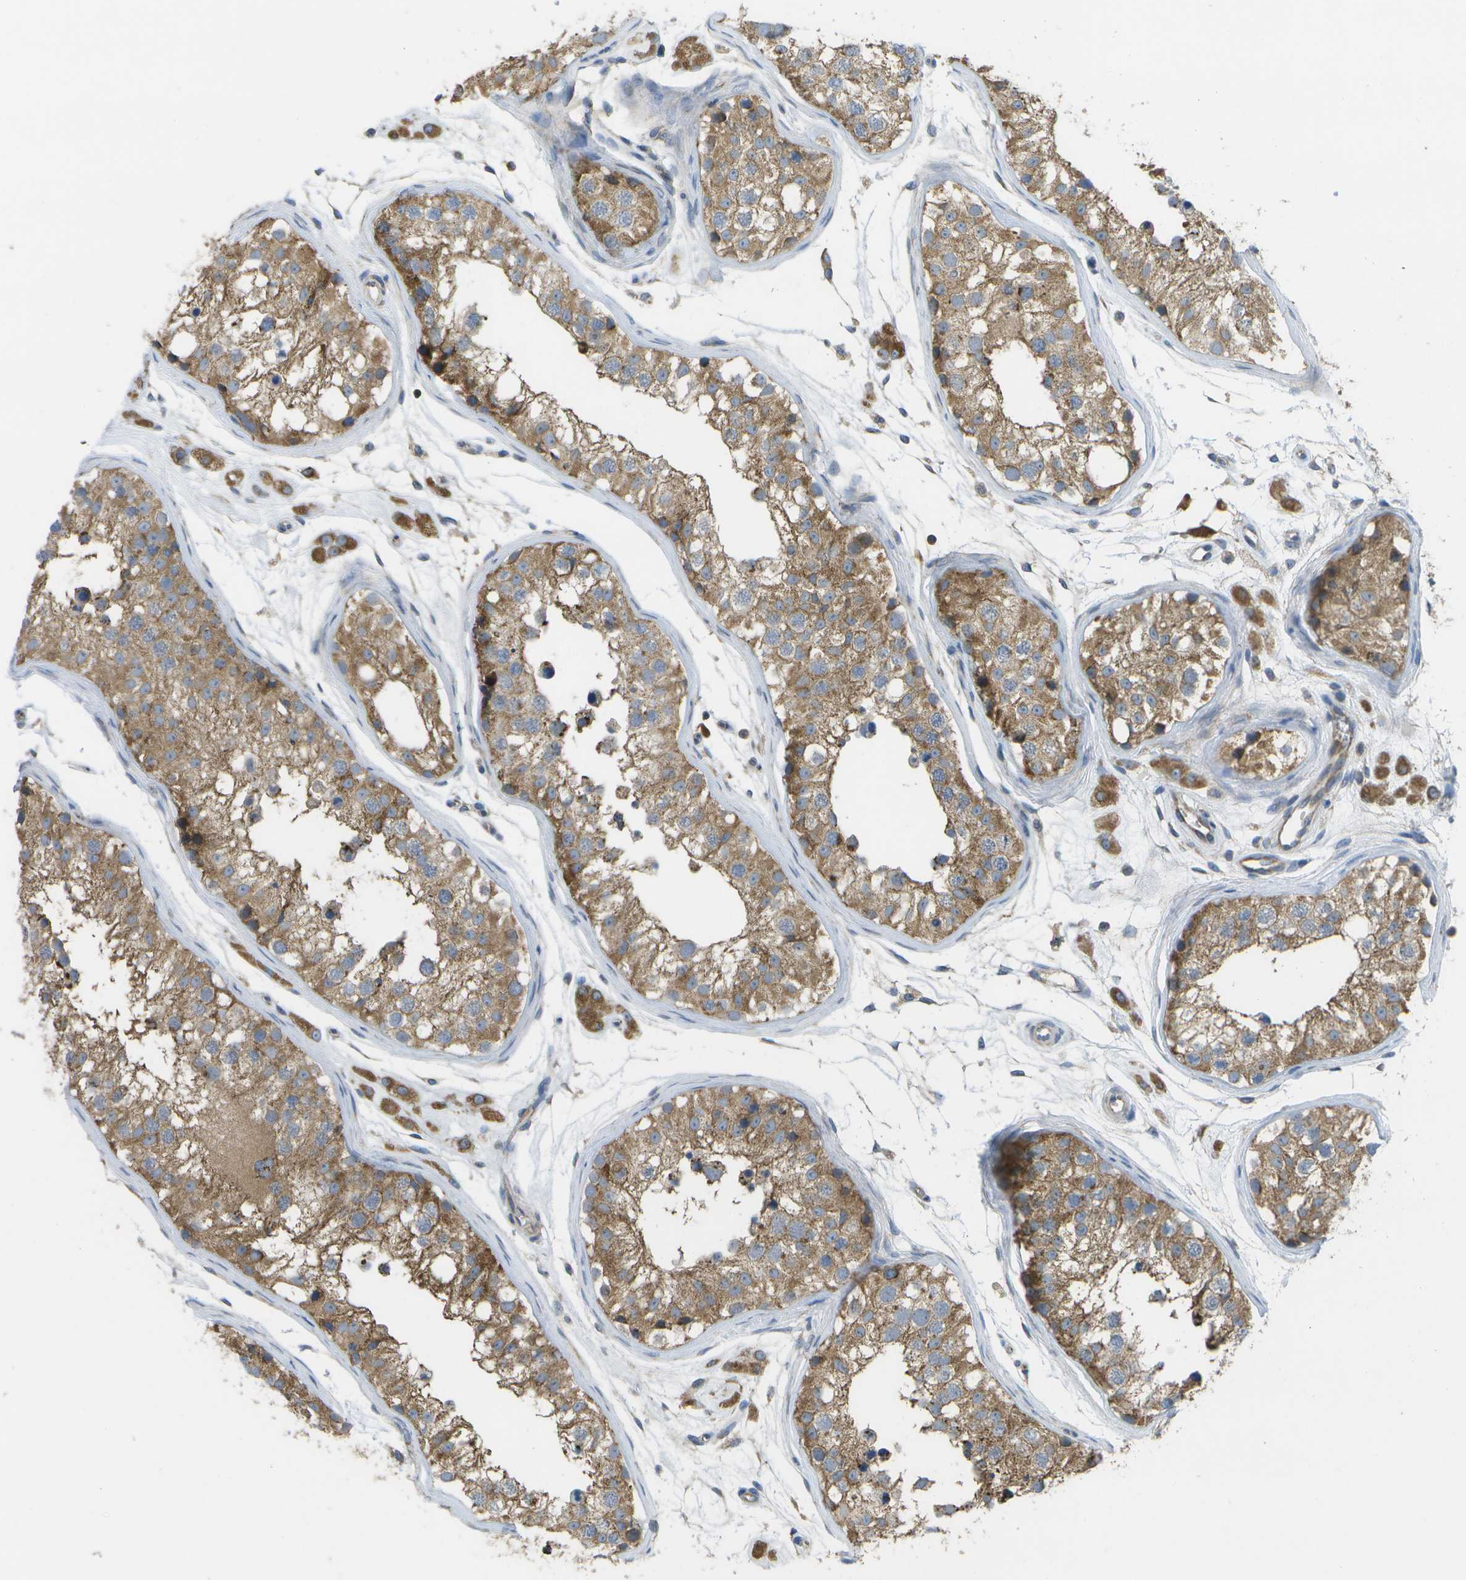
{"staining": {"intensity": "moderate", "quantity": ">75%", "location": "cytoplasmic/membranous"}, "tissue": "testis", "cell_type": "Cells in seminiferous ducts", "image_type": "normal", "snomed": [{"axis": "morphology", "description": "Normal tissue, NOS"}, {"axis": "morphology", "description": "Adenocarcinoma, metastatic, NOS"}, {"axis": "topography", "description": "Testis"}], "caption": "This image shows benign testis stained with immunohistochemistry to label a protein in brown. The cytoplasmic/membranous of cells in seminiferous ducts show moderate positivity for the protein. Nuclei are counter-stained blue.", "gene": "DPM3", "patient": {"sex": "male", "age": 26}}